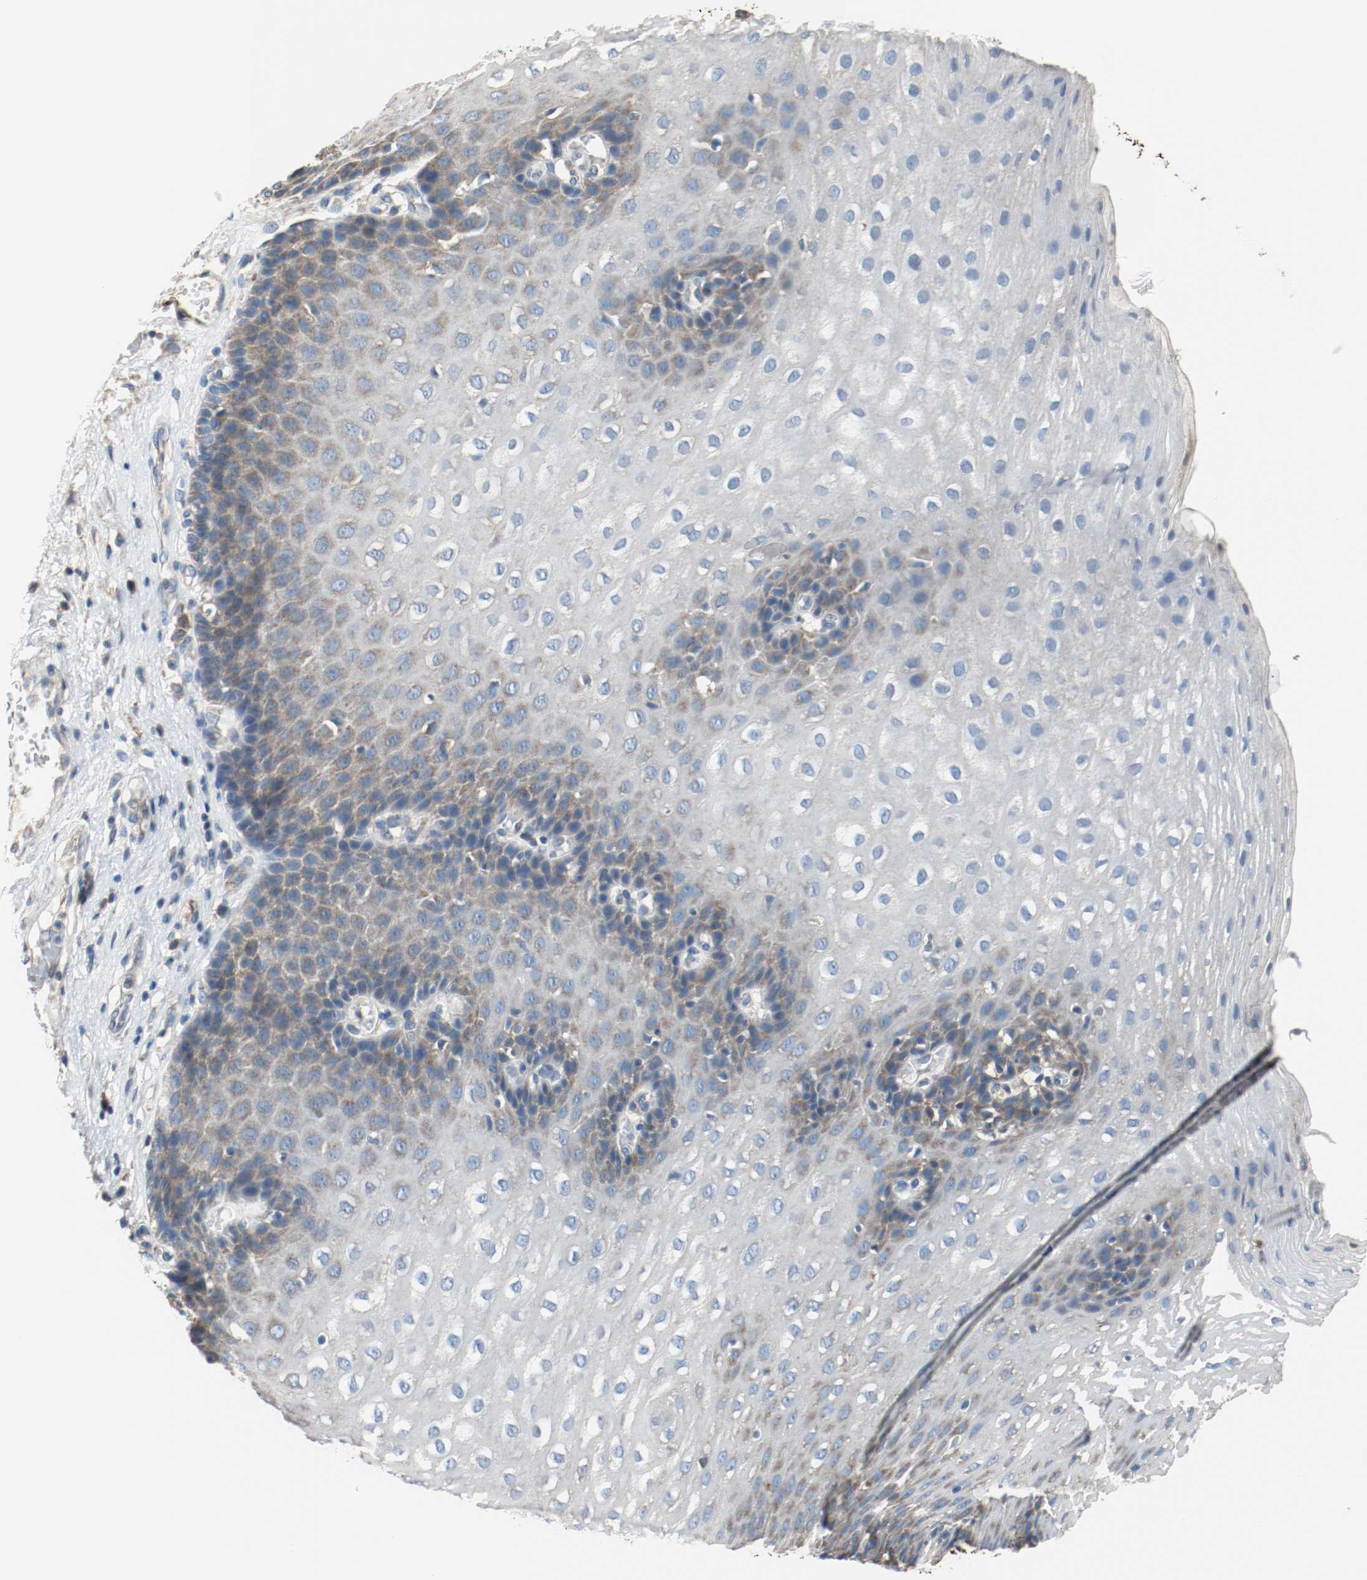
{"staining": {"intensity": "moderate", "quantity": "<25%", "location": "cytoplasmic/membranous"}, "tissue": "esophagus", "cell_type": "Squamous epithelial cells", "image_type": "normal", "snomed": [{"axis": "morphology", "description": "Normal tissue, NOS"}, {"axis": "topography", "description": "Esophagus"}], "caption": "Immunohistochemical staining of benign esophagus shows low levels of moderate cytoplasmic/membranous expression in approximately <25% of squamous epithelial cells.", "gene": "TUBA3D", "patient": {"sex": "male", "age": 48}}